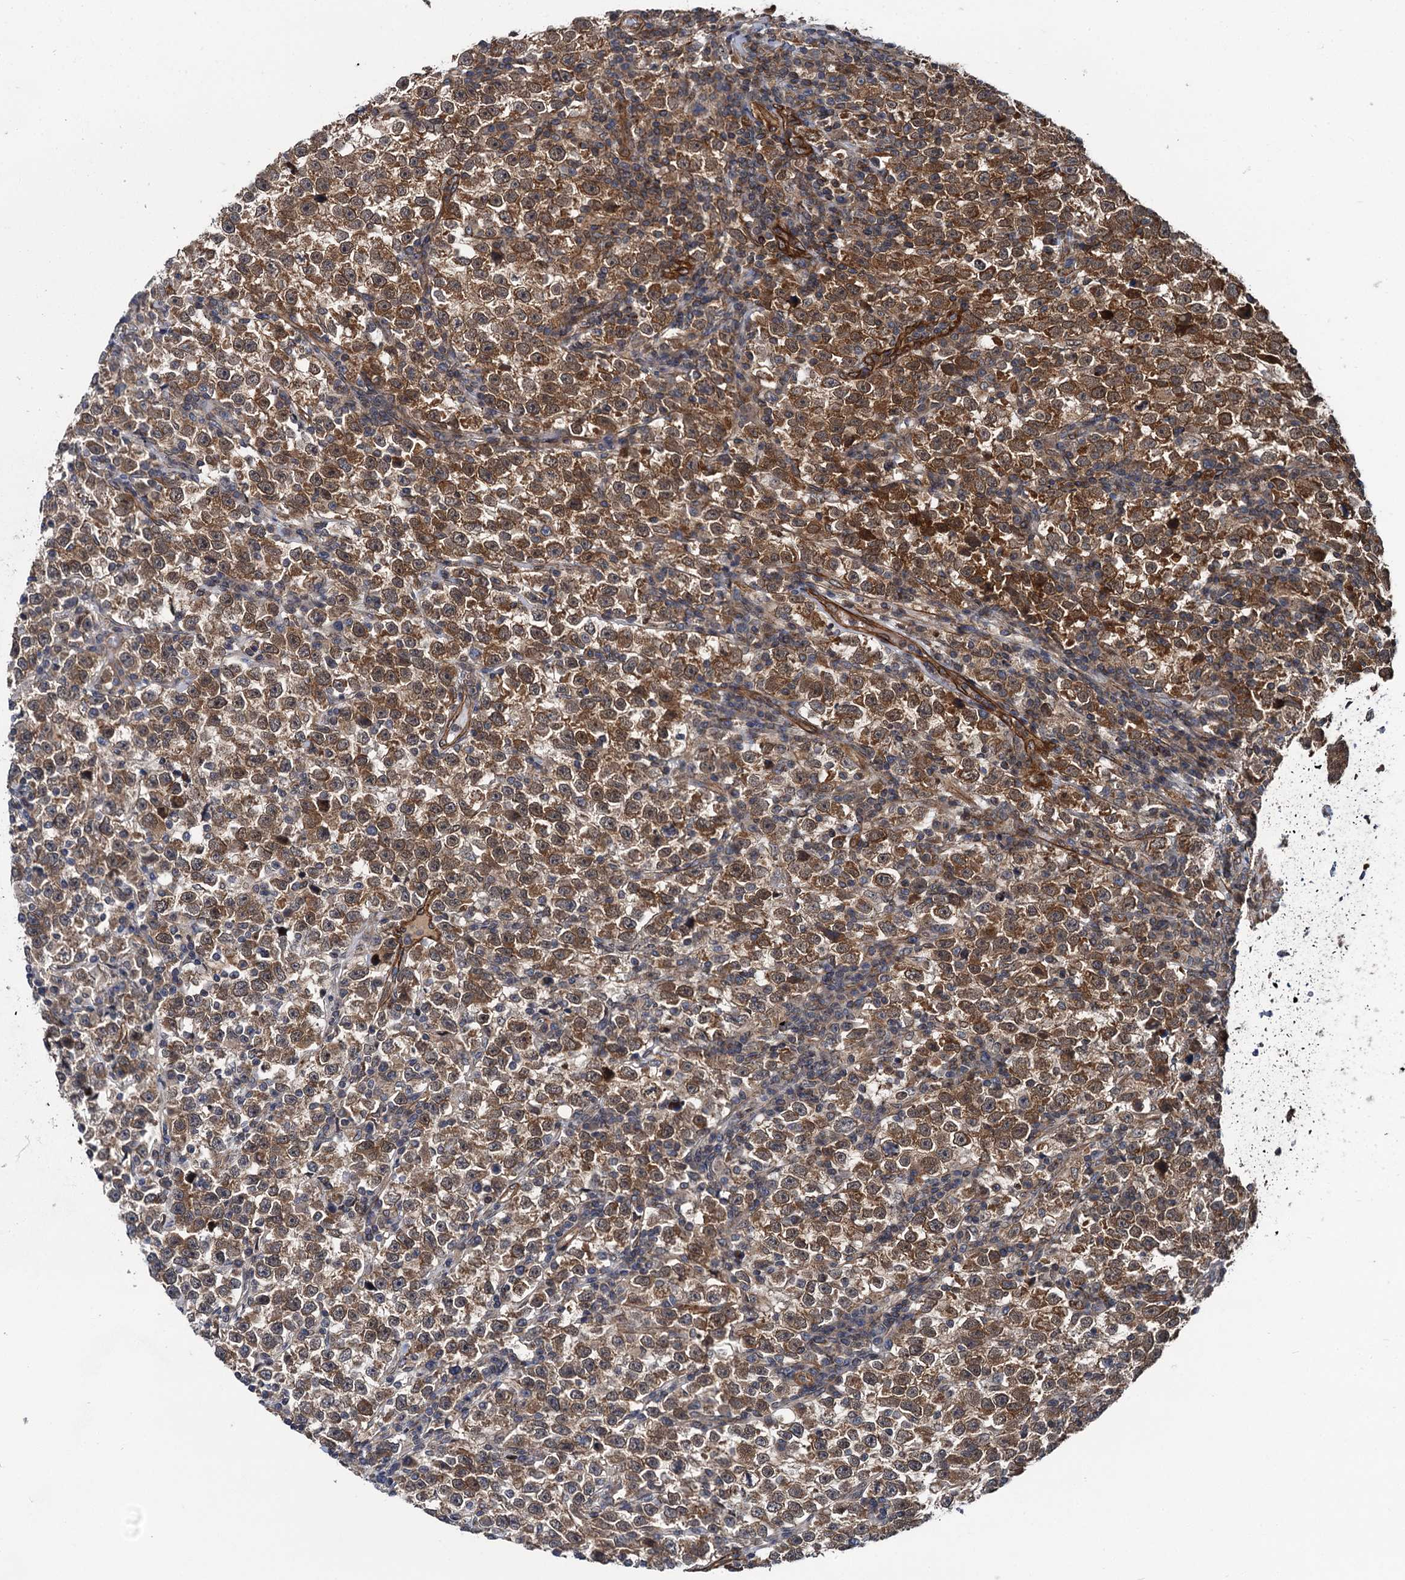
{"staining": {"intensity": "moderate", "quantity": ">75%", "location": "cytoplasmic/membranous"}, "tissue": "testis cancer", "cell_type": "Tumor cells", "image_type": "cancer", "snomed": [{"axis": "morphology", "description": "Normal tissue, NOS"}, {"axis": "morphology", "description": "Seminoma, NOS"}, {"axis": "topography", "description": "Testis"}], "caption": "Immunohistochemistry (IHC) micrograph of human testis seminoma stained for a protein (brown), which demonstrates medium levels of moderate cytoplasmic/membranous expression in approximately >75% of tumor cells.", "gene": "ZFYVE19", "patient": {"sex": "male", "age": 43}}